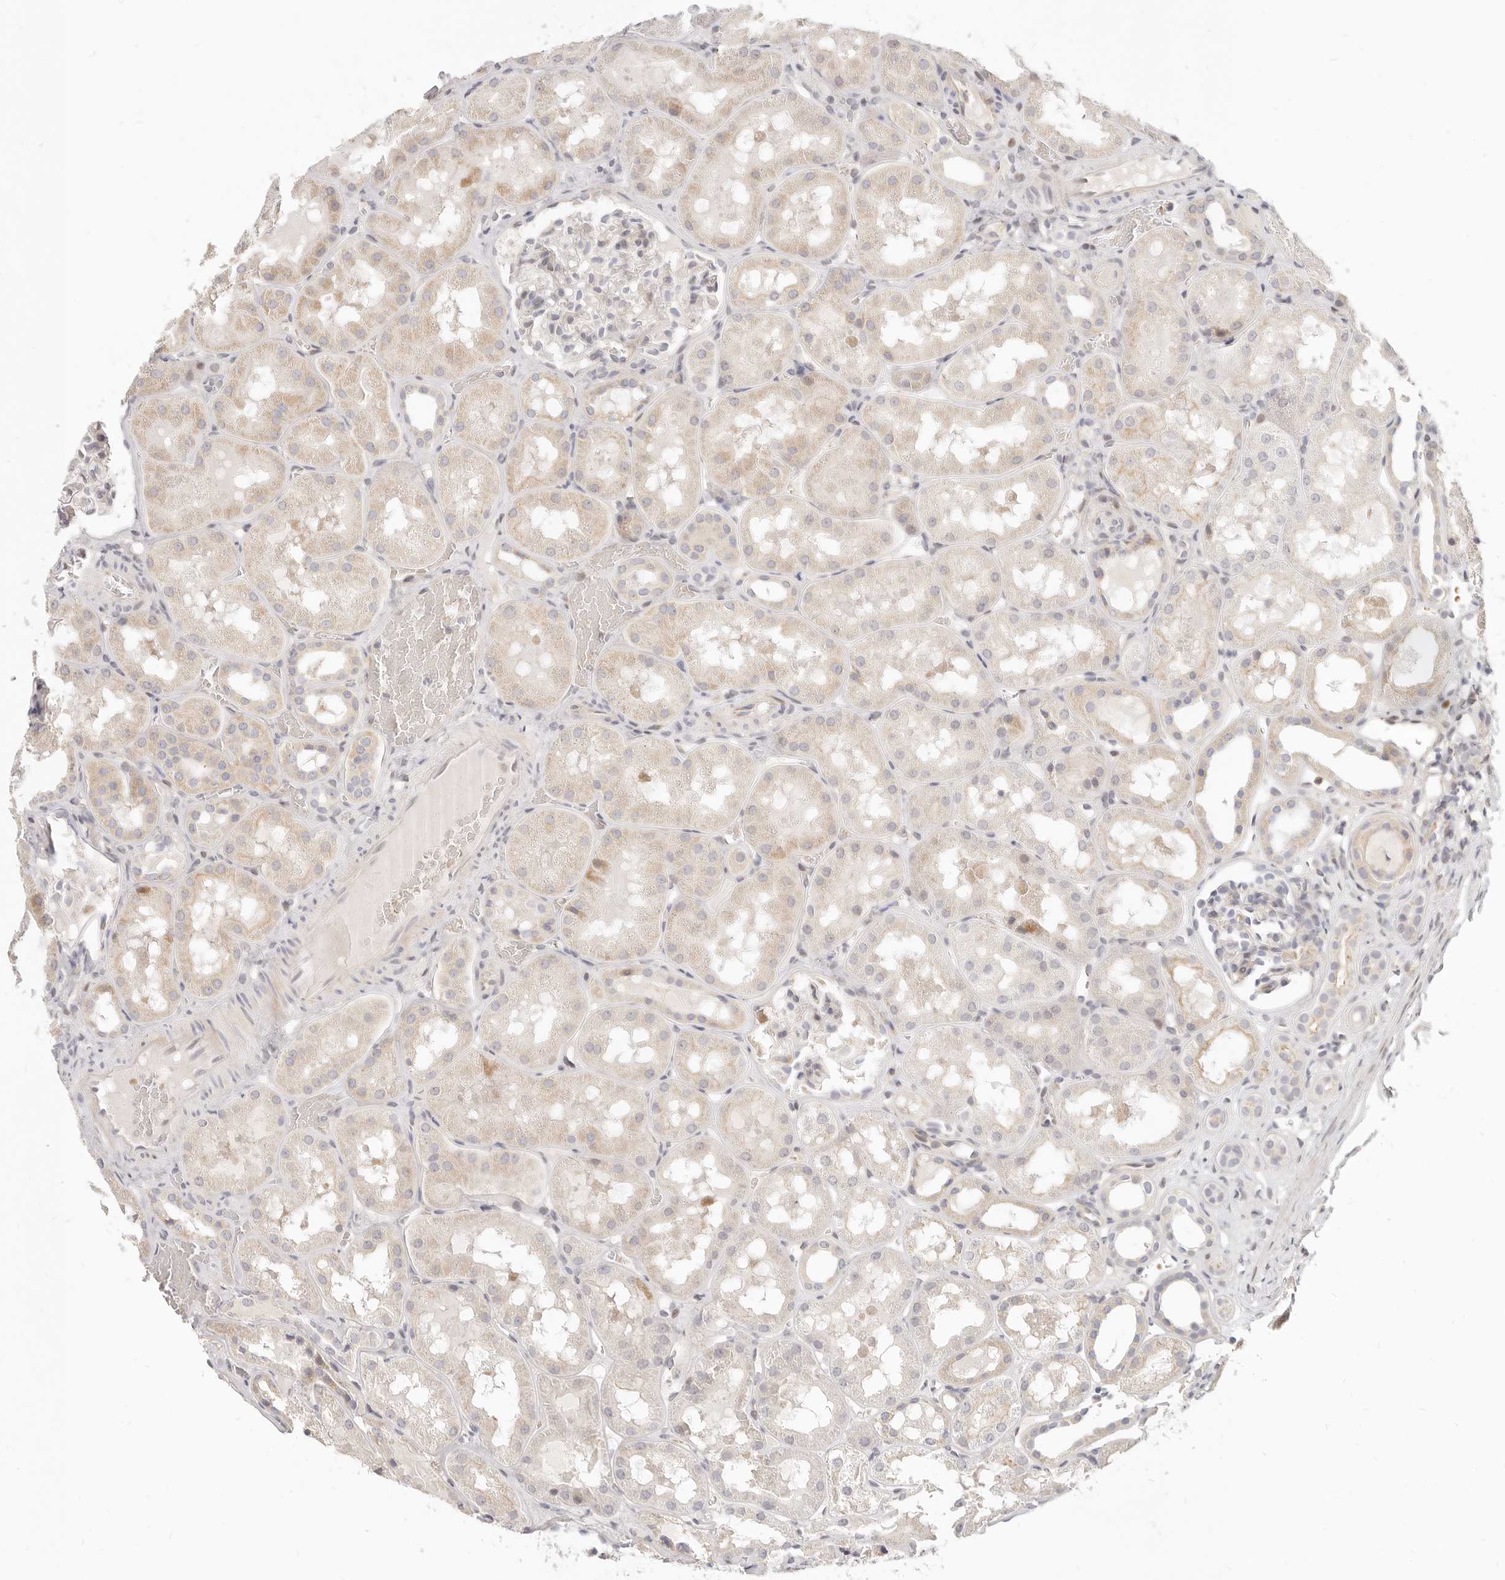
{"staining": {"intensity": "negative", "quantity": "none", "location": "none"}, "tissue": "kidney", "cell_type": "Cells in glomeruli", "image_type": "normal", "snomed": [{"axis": "morphology", "description": "Normal tissue, NOS"}, {"axis": "topography", "description": "Kidney"}, {"axis": "topography", "description": "Urinary bladder"}], "caption": "The micrograph reveals no significant expression in cells in glomeruli of kidney. (Stains: DAB immunohistochemistry (IHC) with hematoxylin counter stain, Microscopy: brightfield microscopy at high magnification).", "gene": "LTB4R2", "patient": {"sex": "male", "age": 16}}